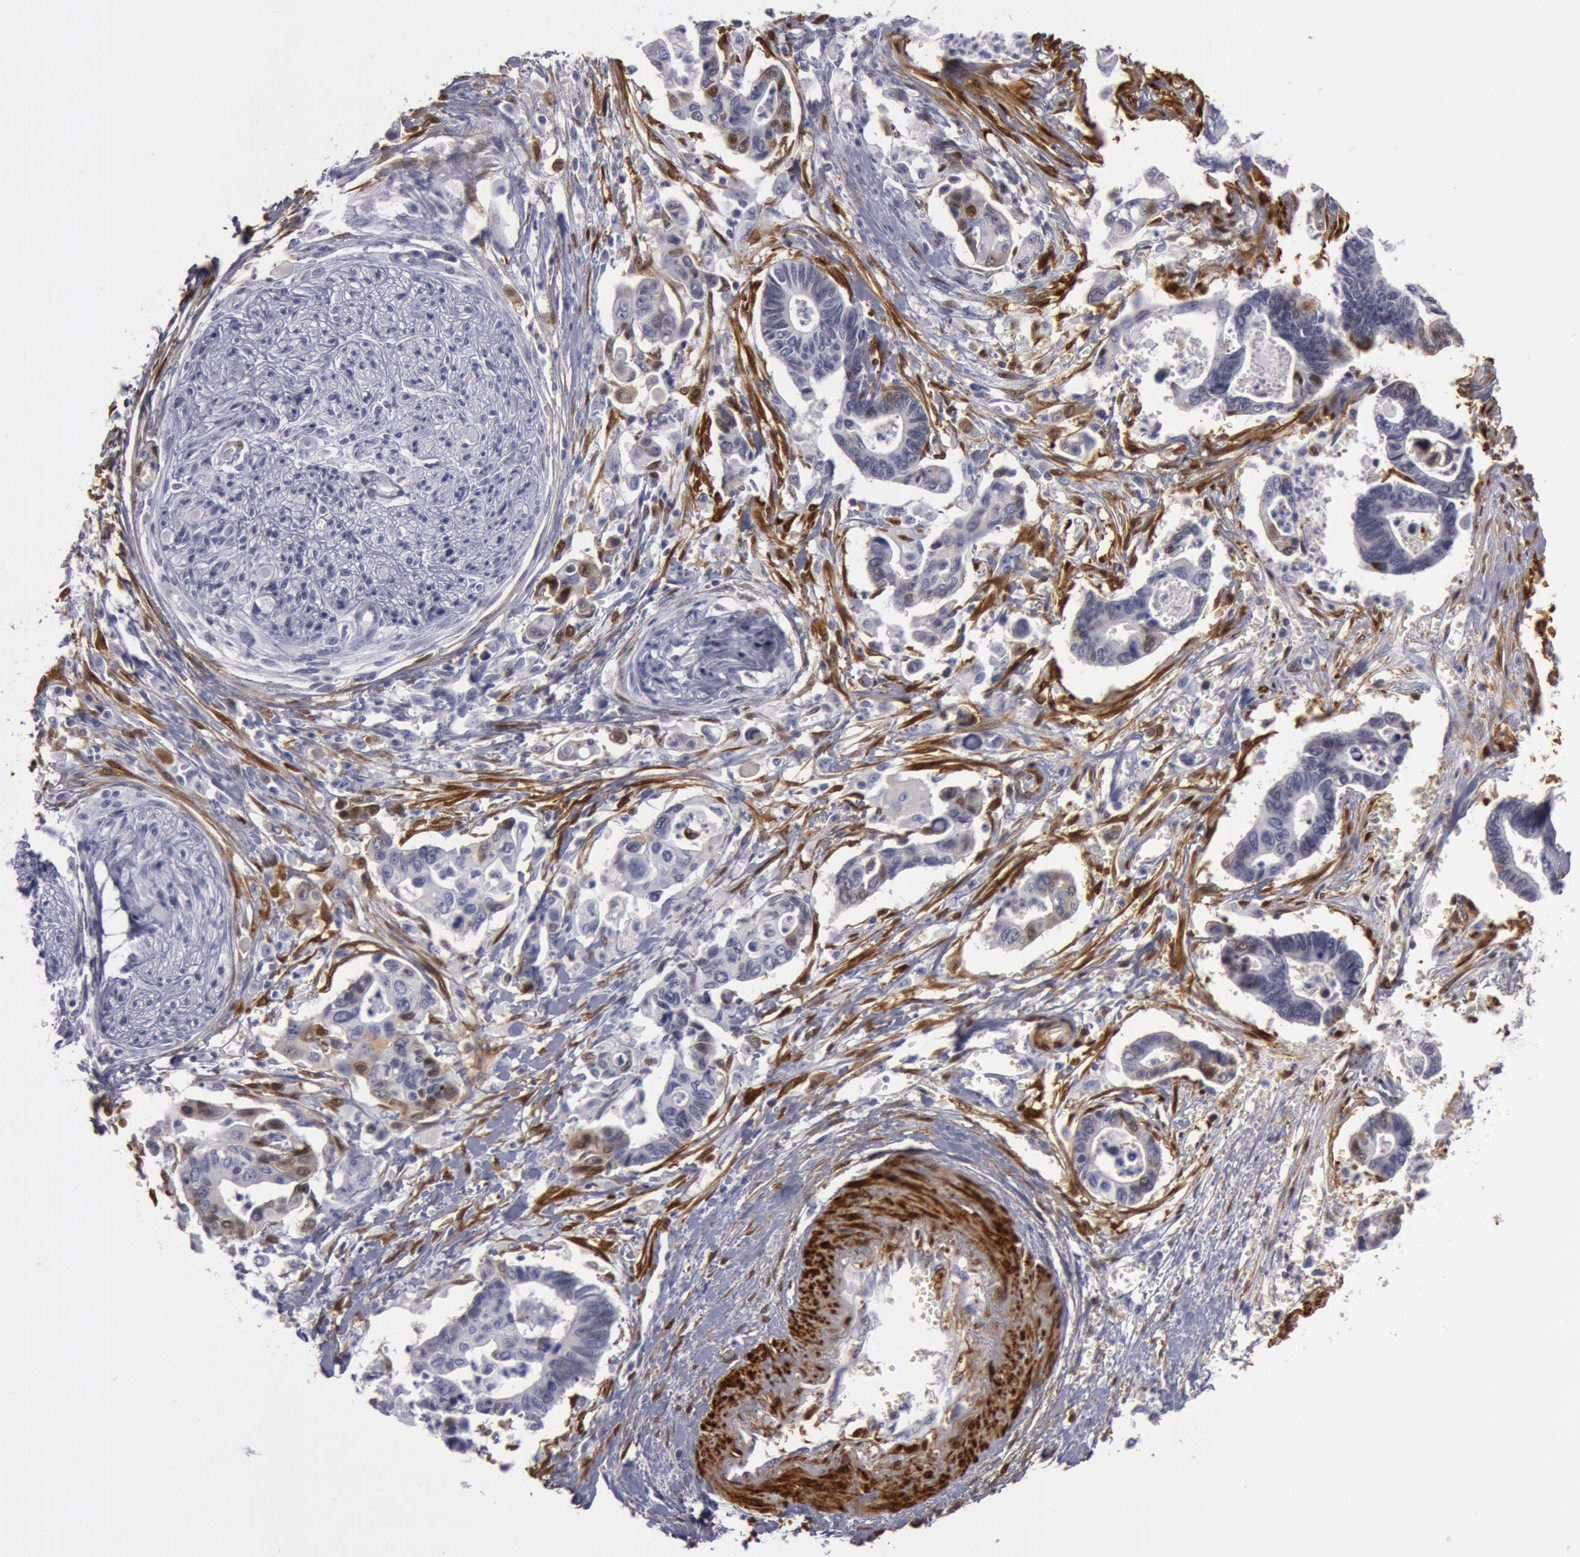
{"staining": {"intensity": "negative", "quantity": "none", "location": "none"}, "tissue": "pancreatic cancer", "cell_type": "Tumor cells", "image_type": "cancer", "snomed": [{"axis": "morphology", "description": "Adenocarcinoma, NOS"}, {"axis": "topography", "description": "Pancreas"}], "caption": "The micrograph demonstrates no staining of tumor cells in adenocarcinoma (pancreatic). (DAB immunohistochemistry (IHC) visualized using brightfield microscopy, high magnification).", "gene": "TAGLN", "patient": {"sex": "female", "age": 70}}